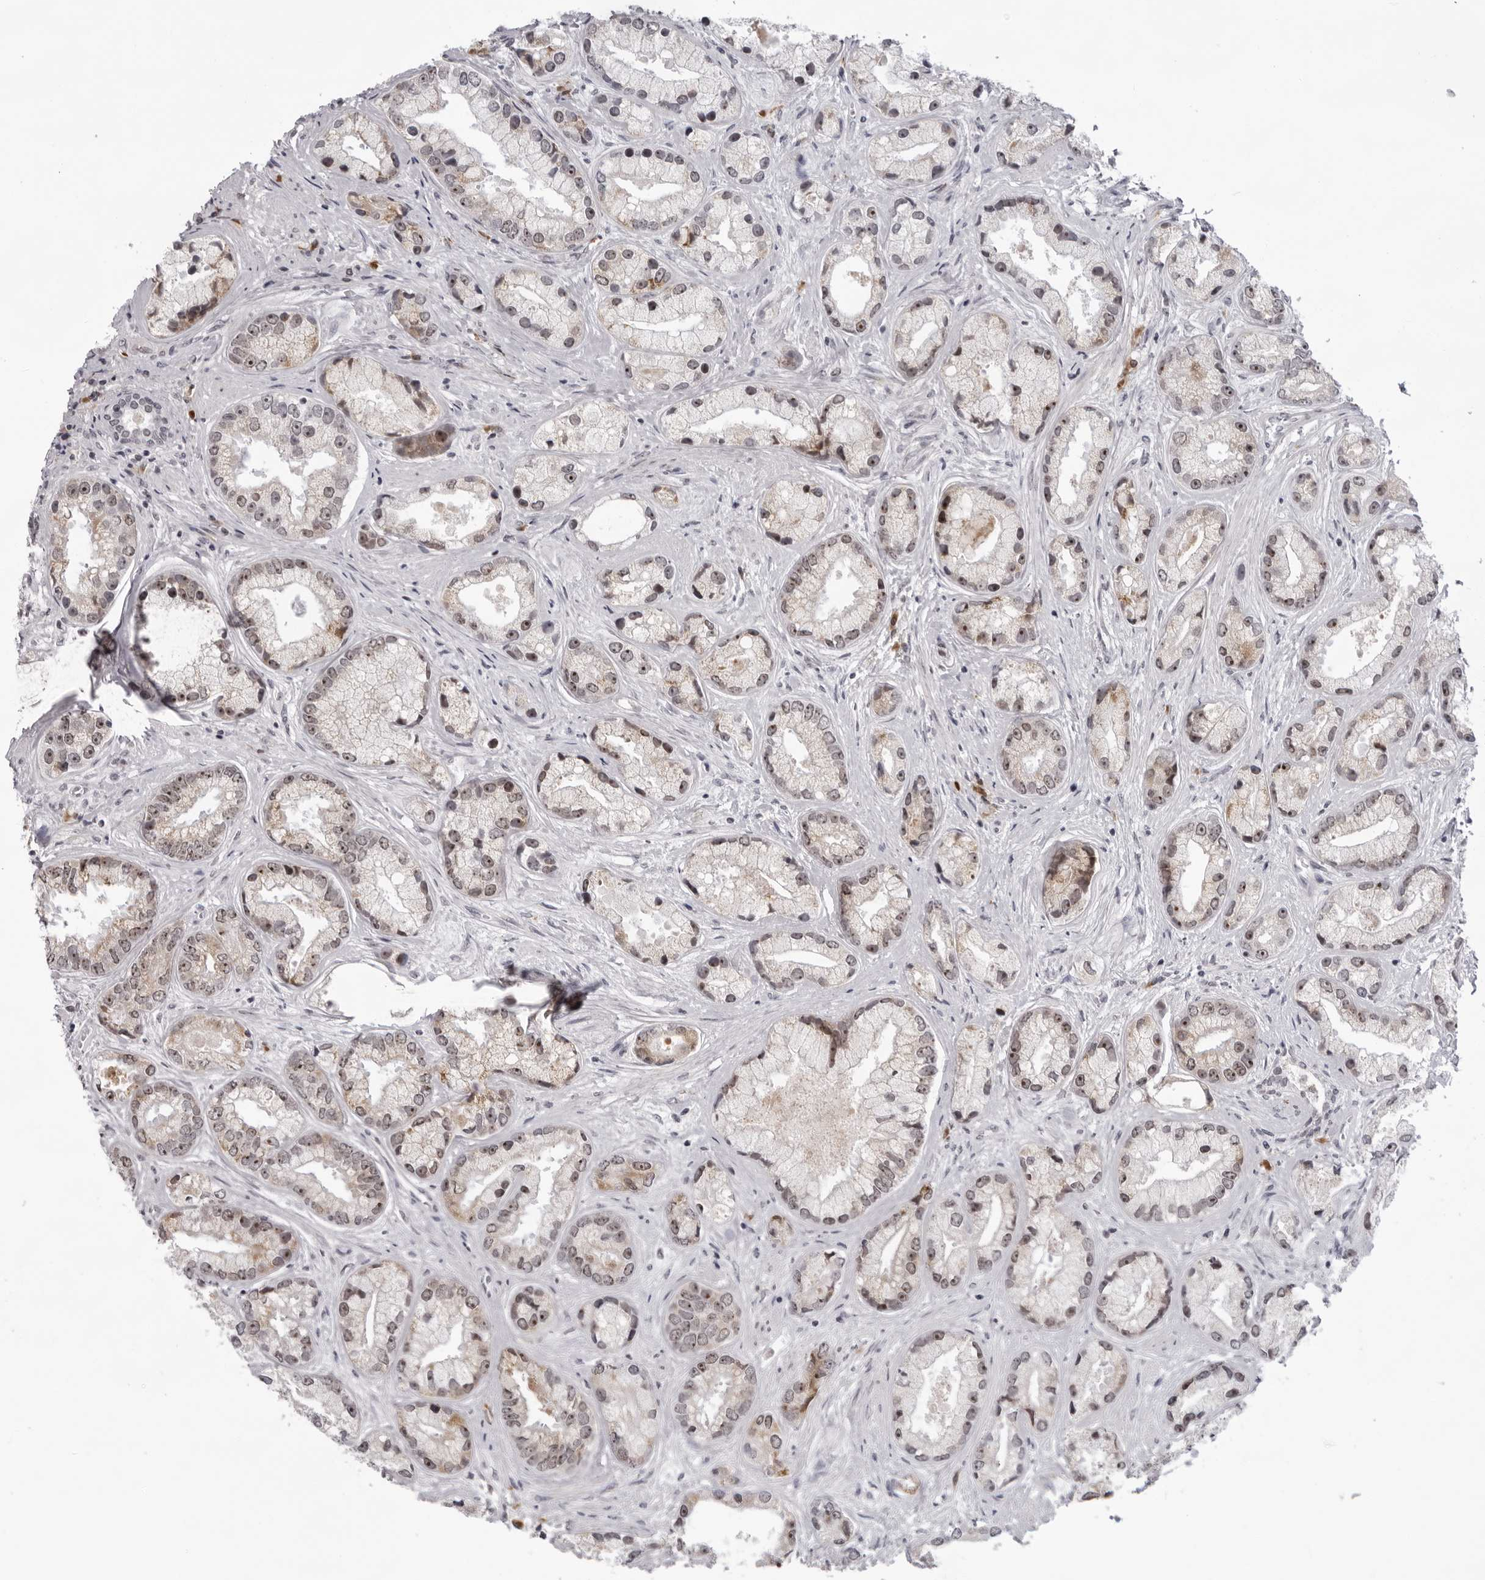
{"staining": {"intensity": "moderate", "quantity": ">75%", "location": "nuclear"}, "tissue": "prostate cancer", "cell_type": "Tumor cells", "image_type": "cancer", "snomed": [{"axis": "morphology", "description": "Adenocarcinoma, High grade"}, {"axis": "topography", "description": "Prostate"}], "caption": "Protein expression analysis of prostate cancer (adenocarcinoma (high-grade)) displays moderate nuclear staining in approximately >75% of tumor cells.", "gene": "EXOSC10", "patient": {"sex": "male", "age": 61}}